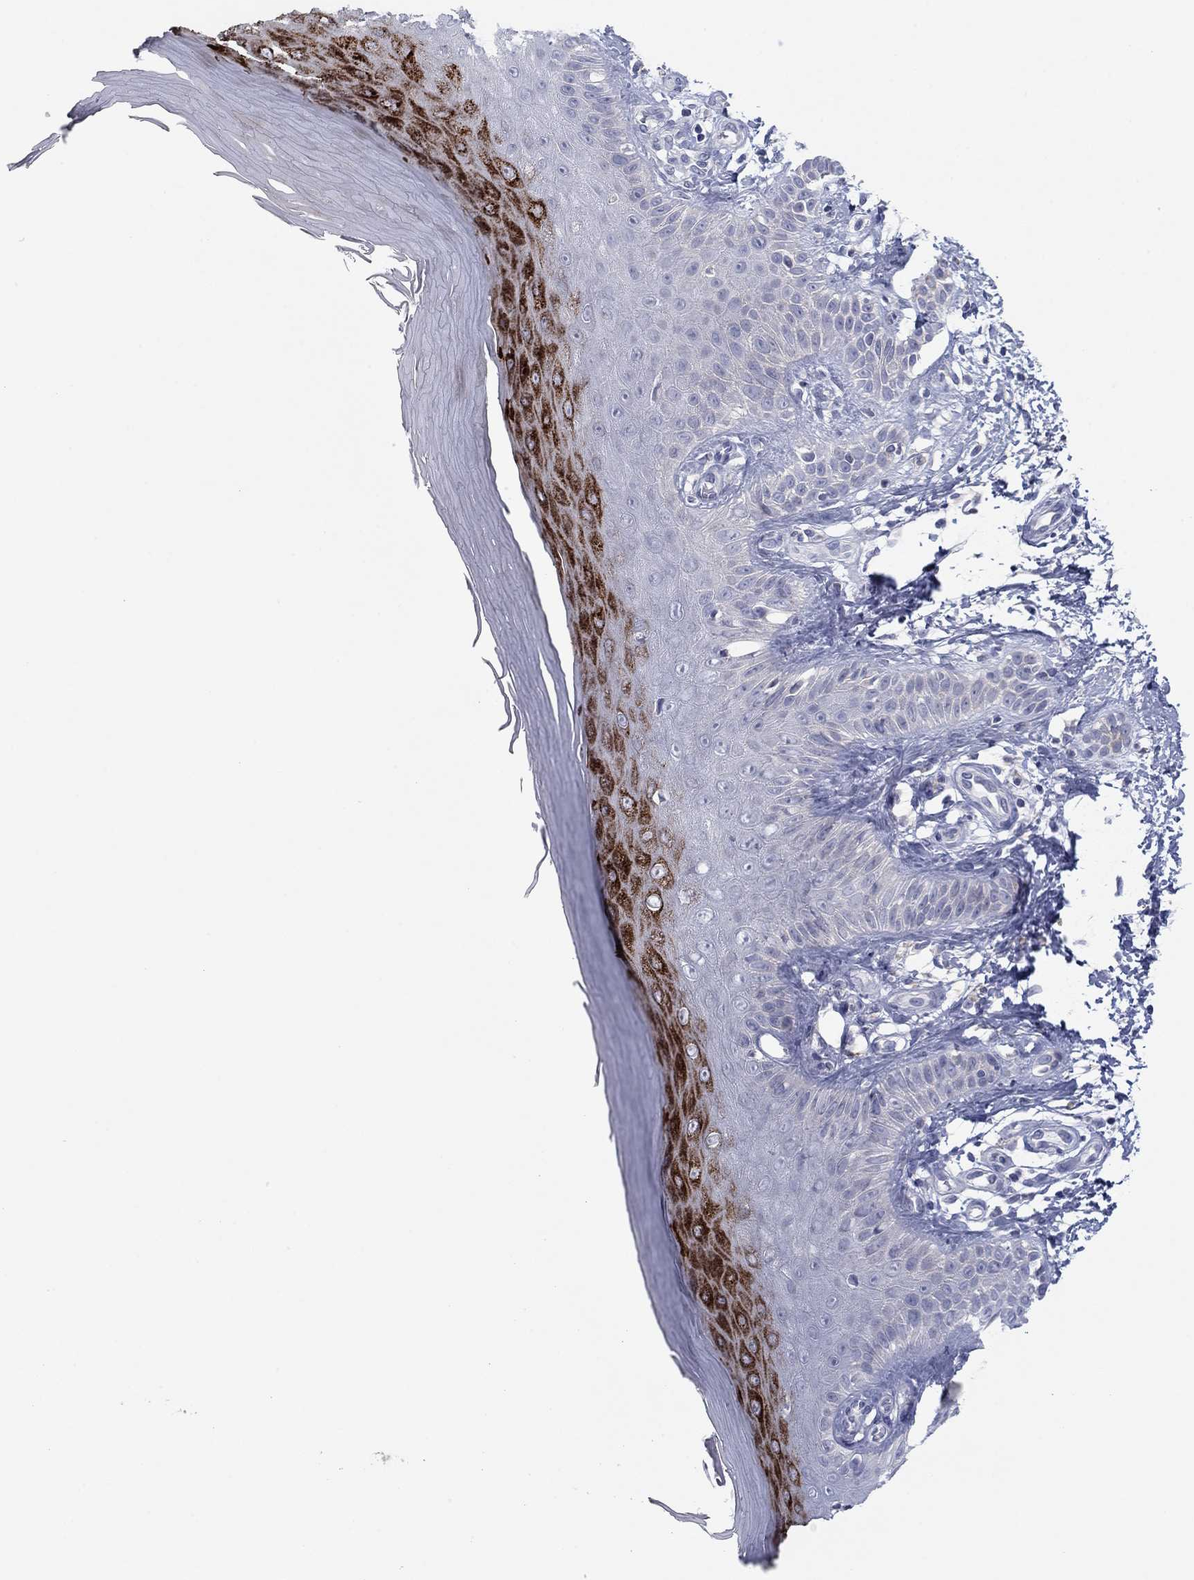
{"staining": {"intensity": "negative", "quantity": "none", "location": "none"}, "tissue": "skin", "cell_type": "Fibroblasts", "image_type": "normal", "snomed": [{"axis": "morphology", "description": "Normal tissue, NOS"}, {"axis": "morphology", "description": "Inflammation, NOS"}, {"axis": "morphology", "description": "Fibrosis, NOS"}, {"axis": "topography", "description": "Skin"}], "caption": "Immunohistochemistry histopathology image of unremarkable human skin stained for a protein (brown), which displays no positivity in fibroblasts.", "gene": "CNTNAP4", "patient": {"sex": "male", "age": 71}}